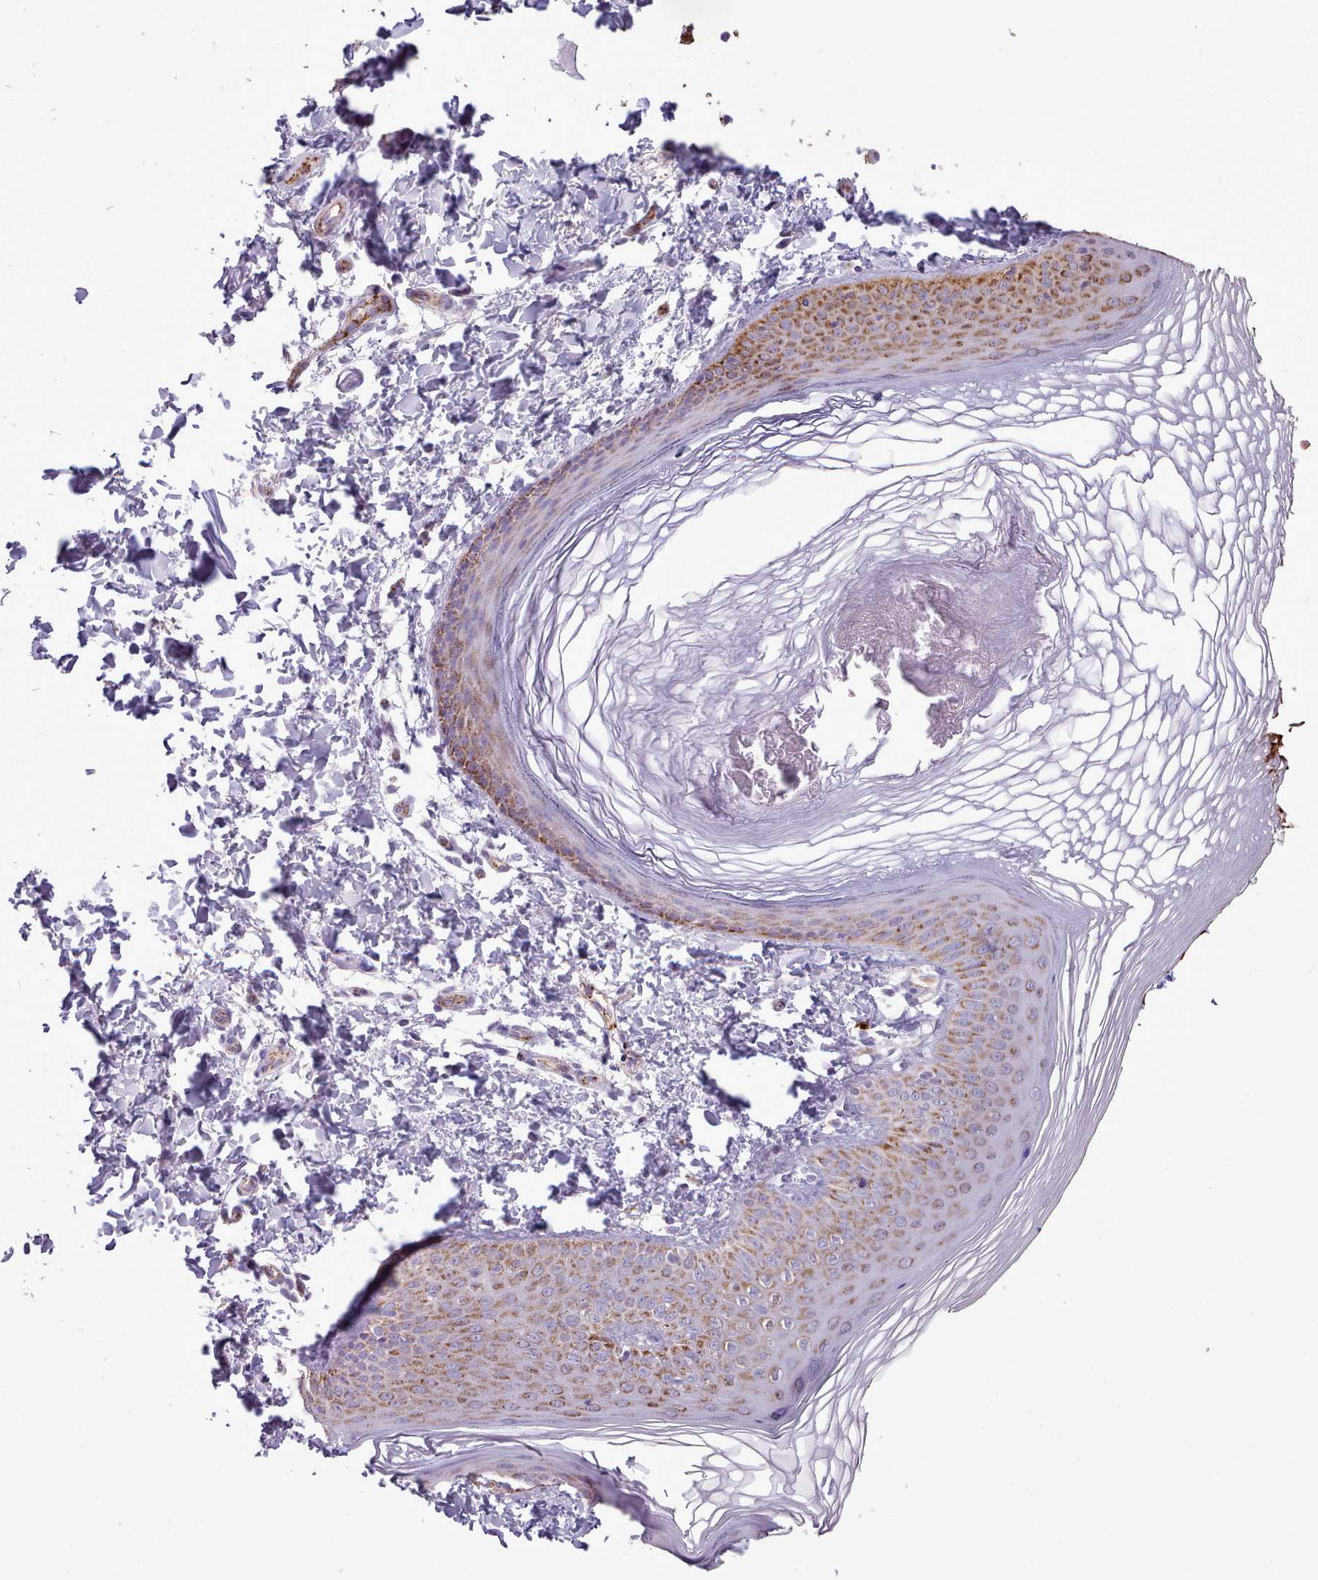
{"staining": {"intensity": "moderate", "quantity": ">75%", "location": "cytoplasmic/membranous"}, "tissue": "skin", "cell_type": "Epidermal cells", "image_type": "normal", "snomed": [{"axis": "morphology", "description": "Normal tissue, NOS"}, {"axis": "morphology", "description": "Inflammation, NOS"}, {"axis": "topography", "description": "Soft tissue"}, {"axis": "topography", "description": "Anal"}], "caption": "DAB (3,3'-diaminobenzidine) immunohistochemical staining of unremarkable human skin reveals moderate cytoplasmic/membranous protein expression in about >75% of epidermal cells.", "gene": "AK4P3", "patient": {"sex": "female", "age": 15}}